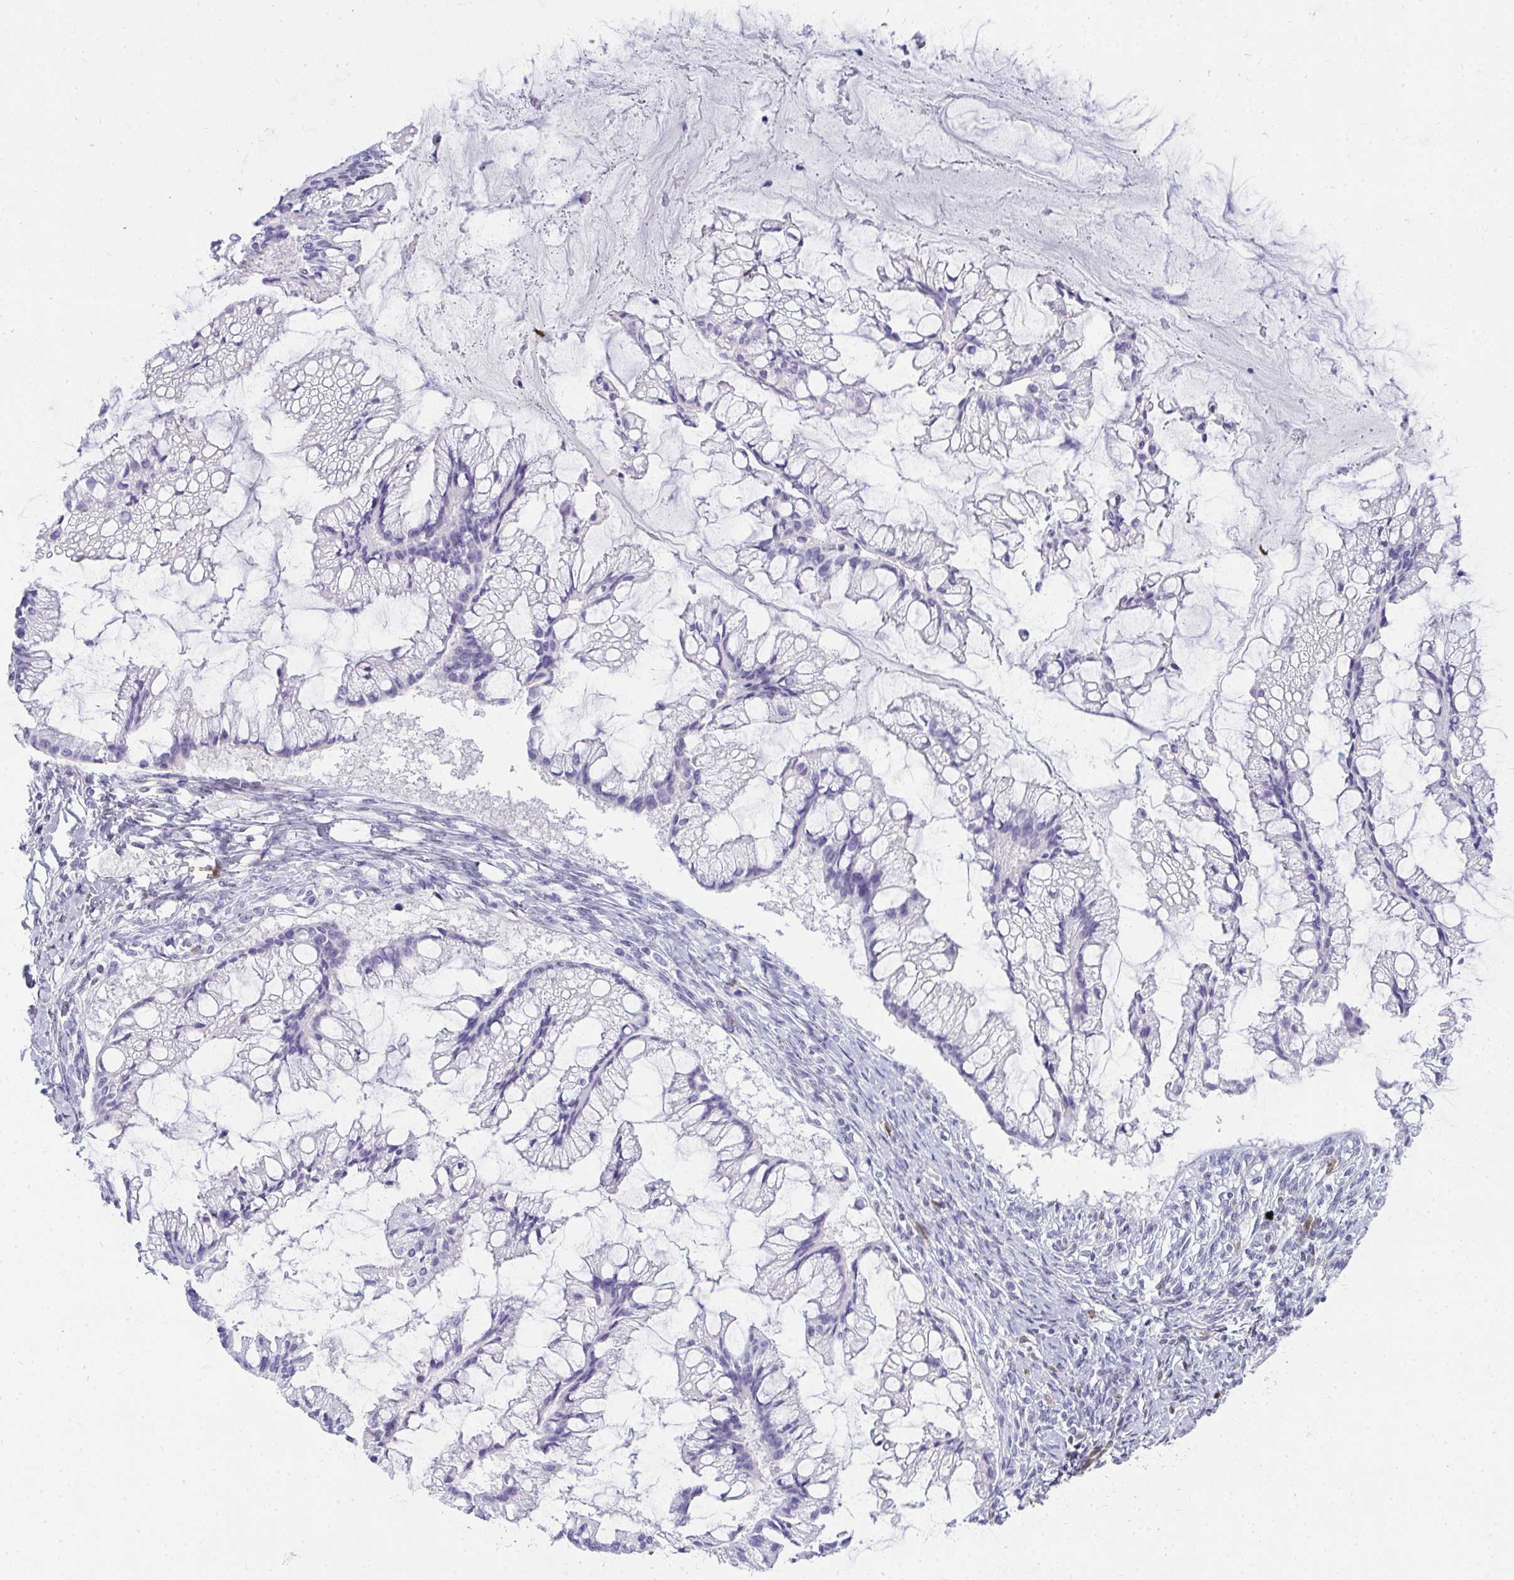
{"staining": {"intensity": "negative", "quantity": "none", "location": "none"}, "tissue": "ovarian cancer", "cell_type": "Tumor cells", "image_type": "cancer", "snomed": [{"axis": "morphology", "description": "Cystadenocarcinoma, mucinous, NOS"}, {"axis": "topography", "description": "Ovary"}], "caption": "The histopathology image reveals no staining of tumor cells in ovarian cancer (mucinous cystadenocarcinoma).", "gene": "HSPB6", "patient": {"sex": "female", "age": 73}}